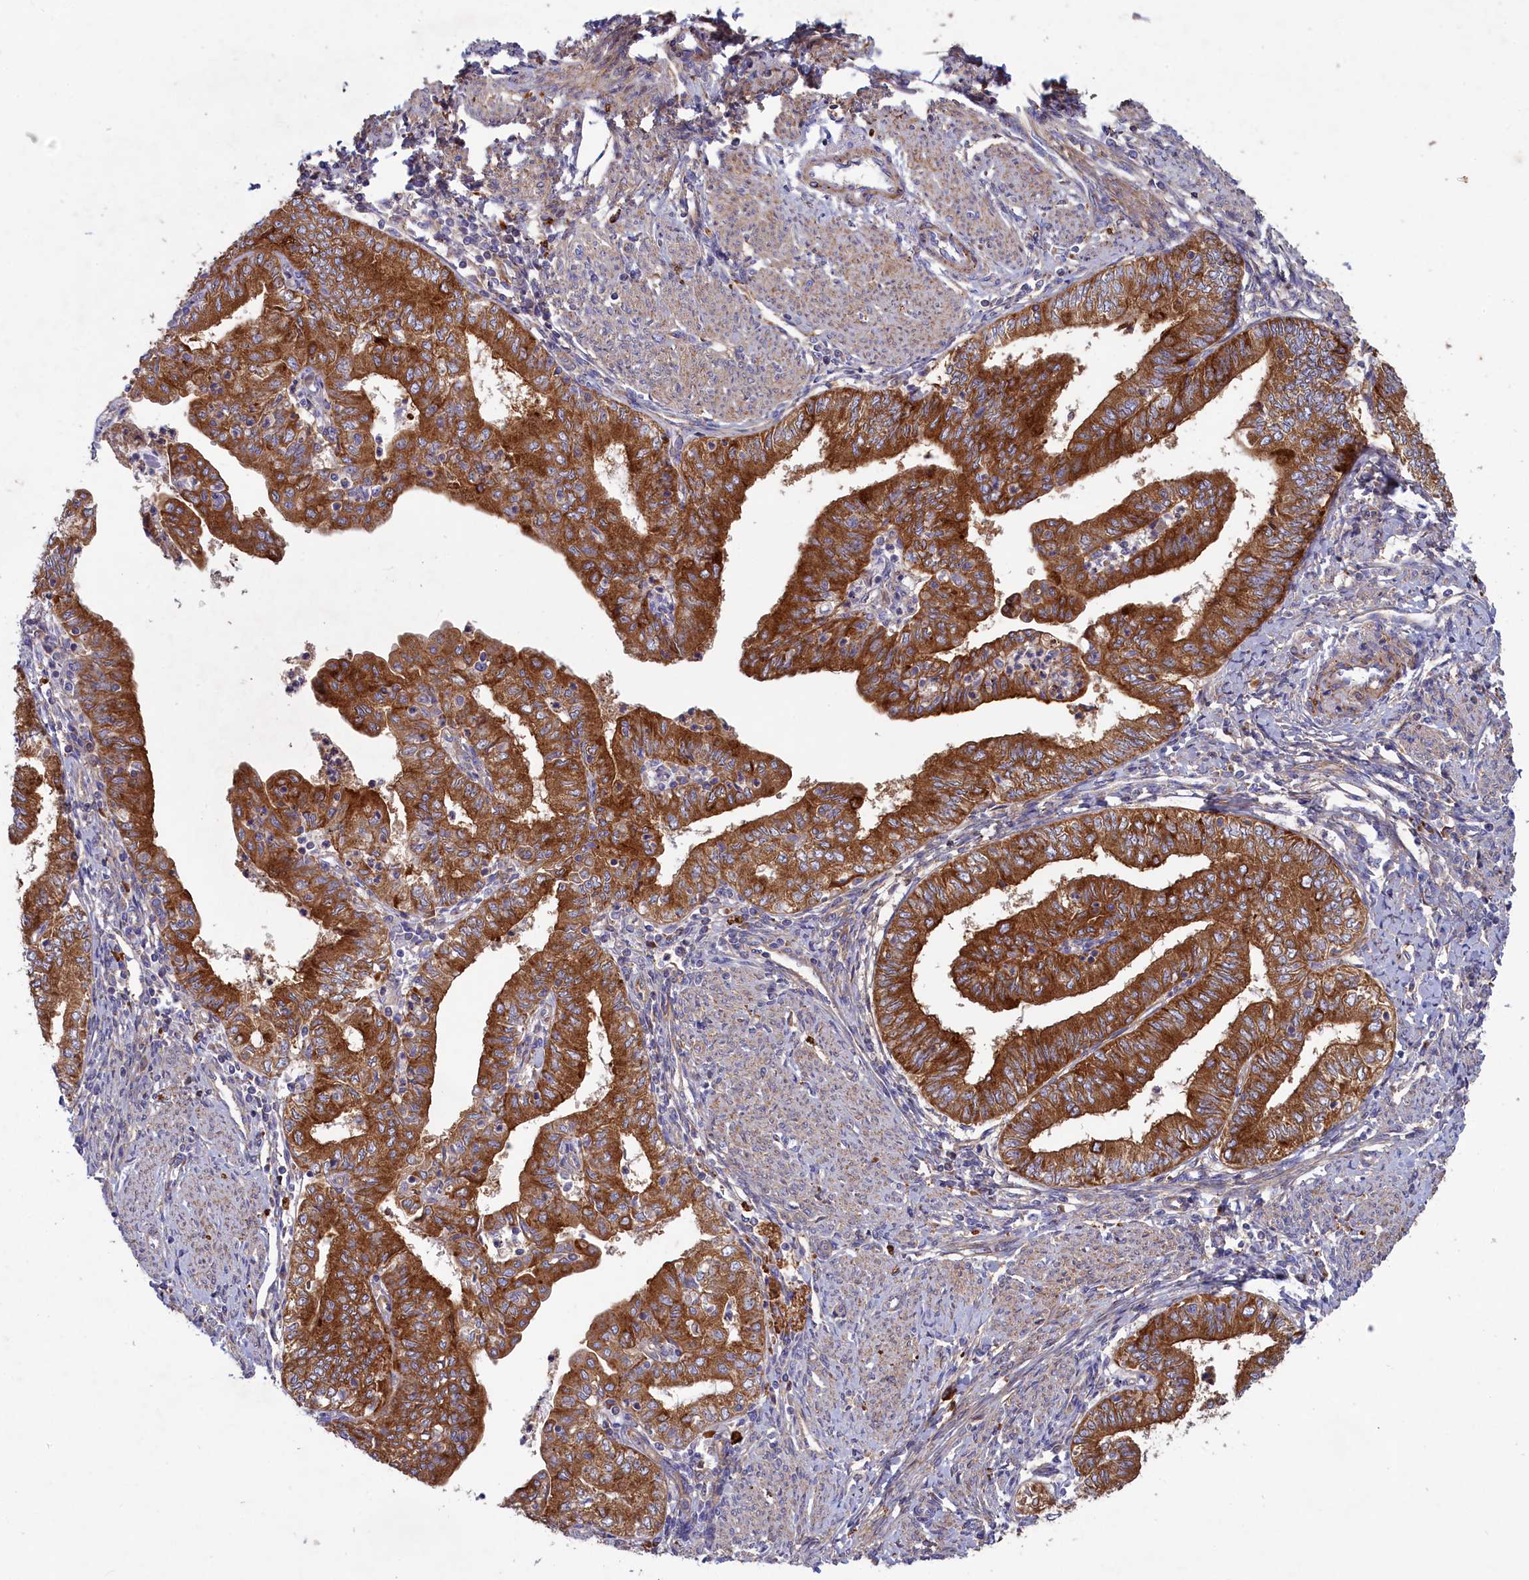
{"staining": {"intensity": "strong", "quantity": ">75%", "location": "cytoplasmic/membranous"}, "tissue": "endometrial cancer", "cell_type": "Tumor cells", "image_type": "cancer", "snomed": [{"axis": "morphology", "description": "Adenocarcinoma, NOS"}, {"axis": "topography", "description": "Endometrium"}], "caption": "The photomicrograph reveals a brown stain indicating the presence of a protein in the cytoplasmic/membranous of tumor cells in endometrial adenocarcinoma.", "gene": "SCAMP4", "patient": {"sex": "female", "age": 66}}